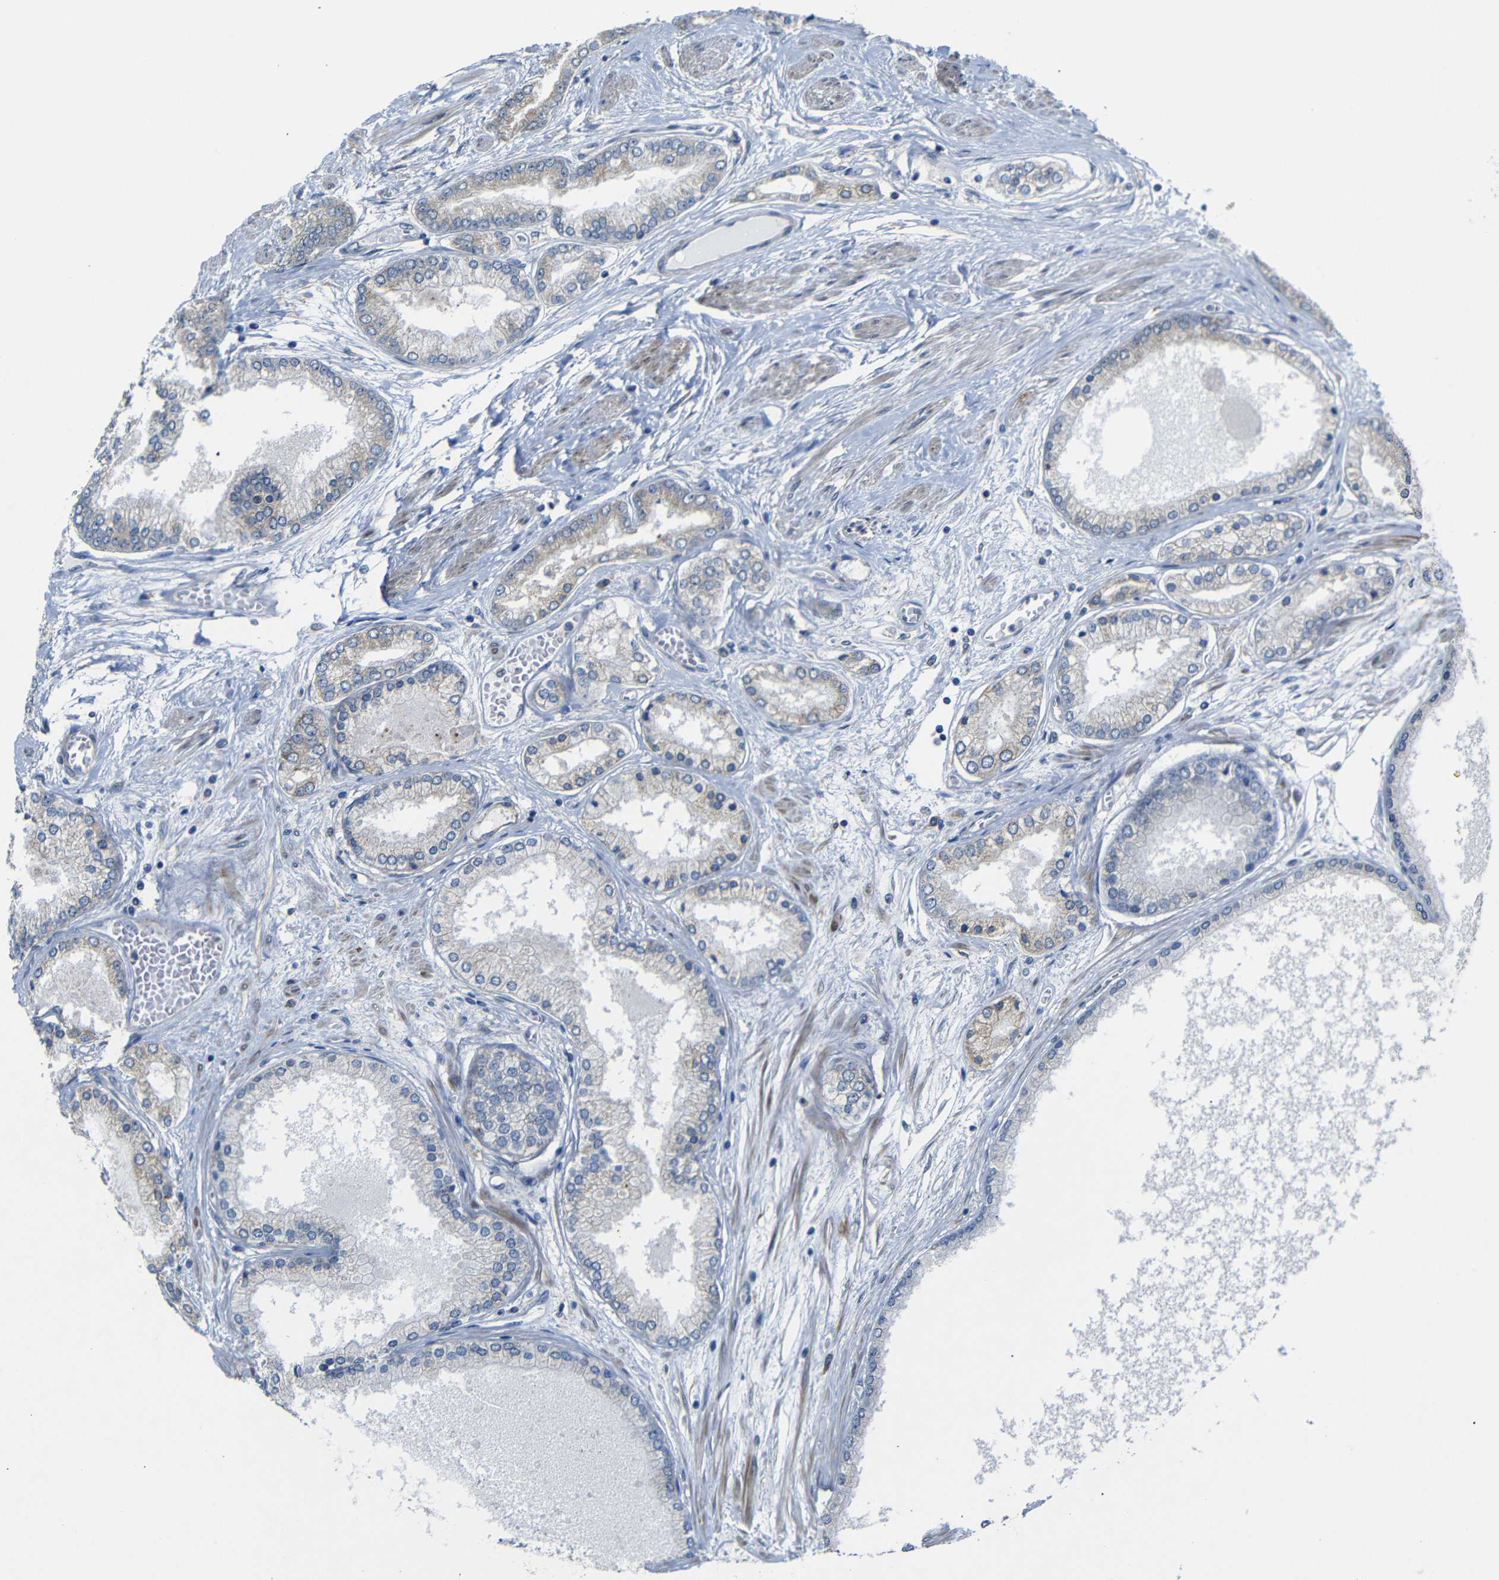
{"staining": {"intensity": "weak", "quantity": ">75%", "location": "cytoplasmic/membranous"}, "tissue": "prostate cancer", "cell_type": "Tumor cells", "image_type": "cancer", "snomed": [{"axis": "morphology", "description": "Adenocarcinoma, High grade"}, {"axis": "topography", "description": "Prostate"}], "caption": "Protein analysis of prostate high-grade adenocarcinoma tissue displays weak cytoplasmic/membranous positivity in about >75% of tumor cells. (DAB (3,3'-diaminobenzidine) IHC with brightfield microscopy, high magnification).", "gene": "P3H2", "patient": {"sex": "male", "age": 59}}